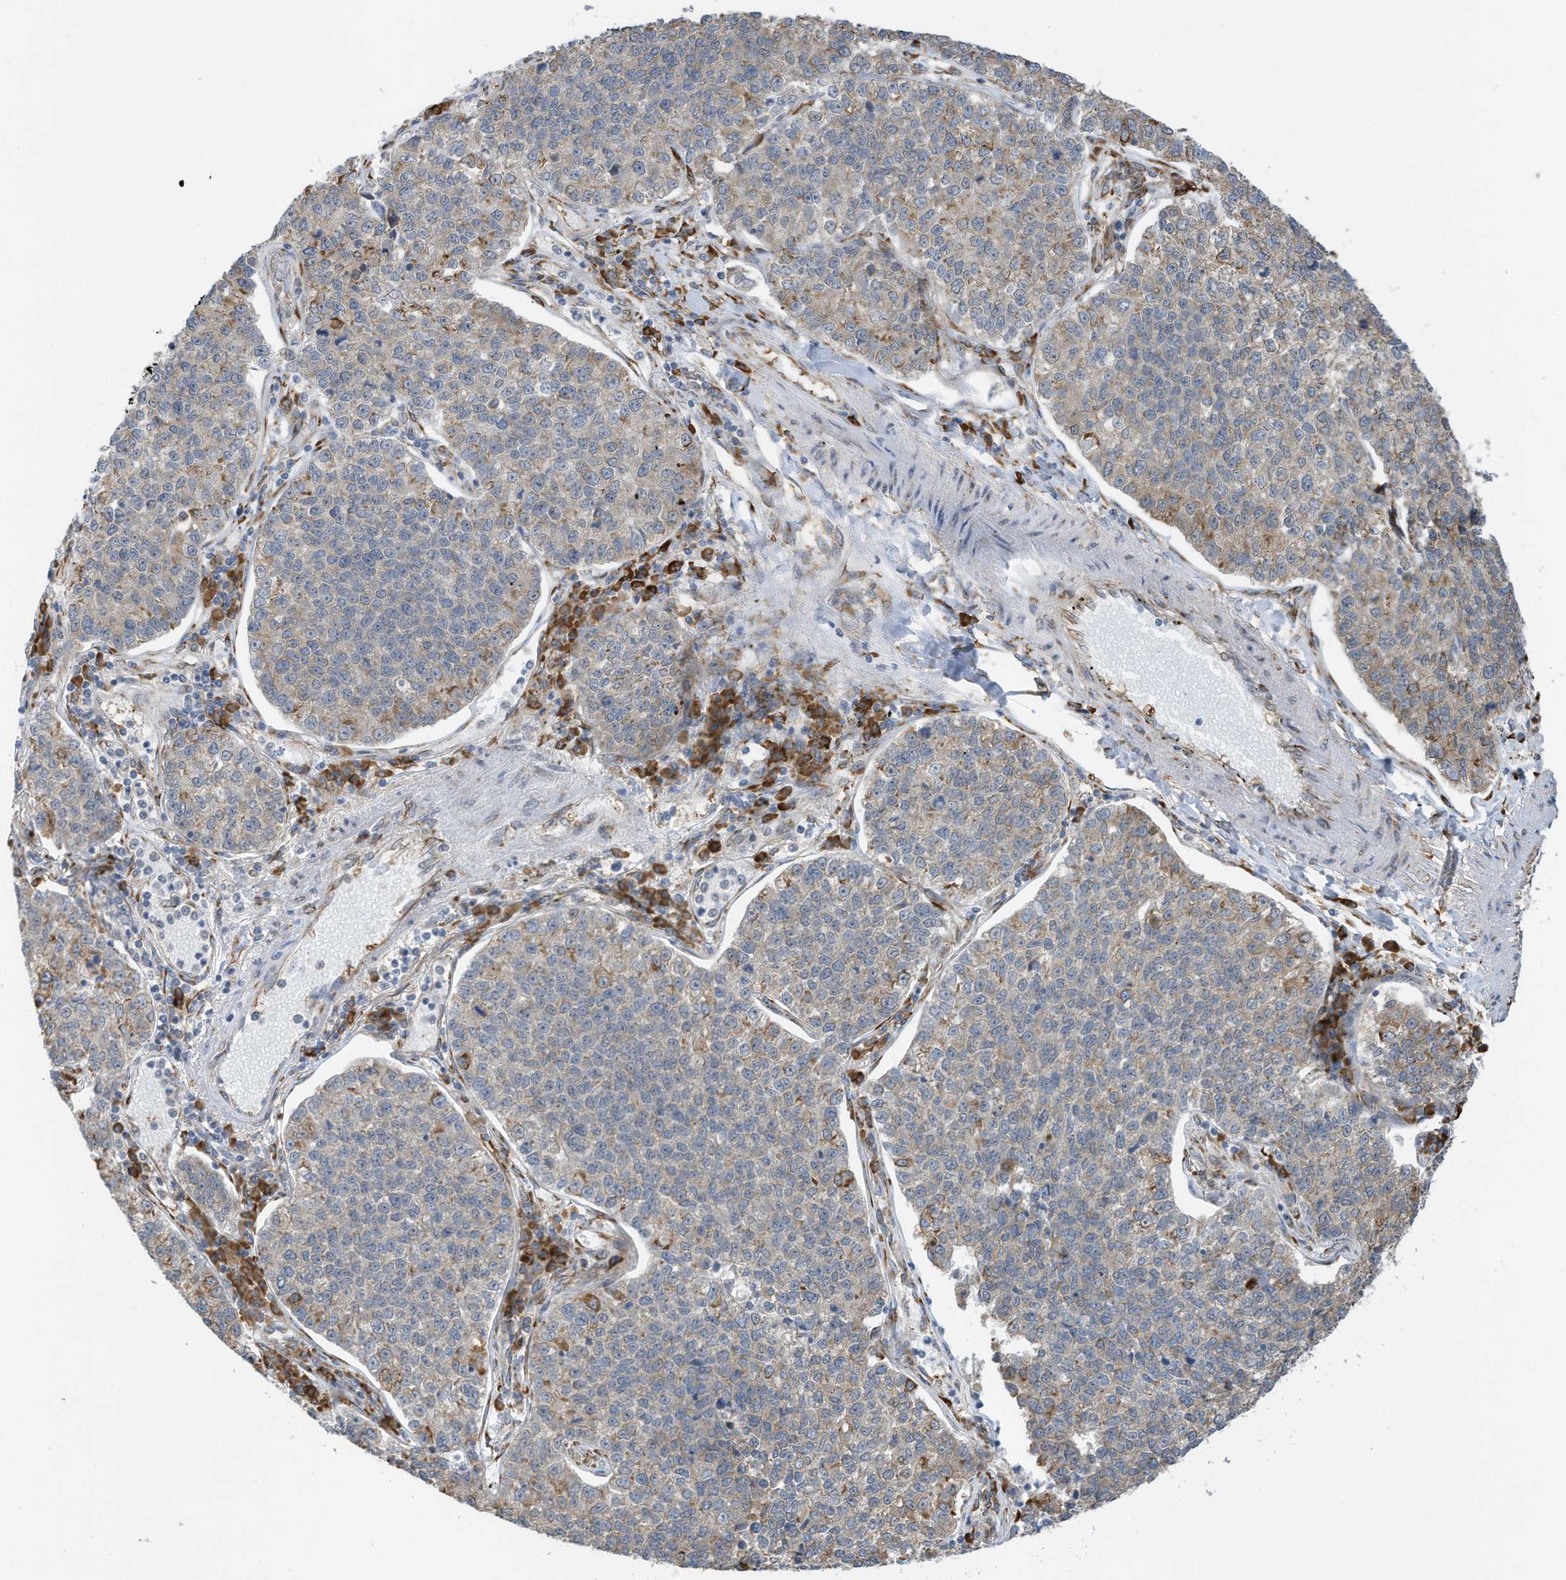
{"staining": {"intensity": "weak", "quantity": "<25%", "location": "cytoplasmic/membranous"}, "tissue": "lung cancer", "cell_type": "Tumor cells", "image_type": "cancer", "snomed": [{"axis": "morphology", "description": "Adenocarcinoma, NOS"}, {"axis": "topography", "description": "Lung"}], "caption": "The IHC micrograph has no significant positivity in tumor cells of lung cancer tissue.", "gene": "ZBTB45", "patient": {"sex": "male", "age": 49}}